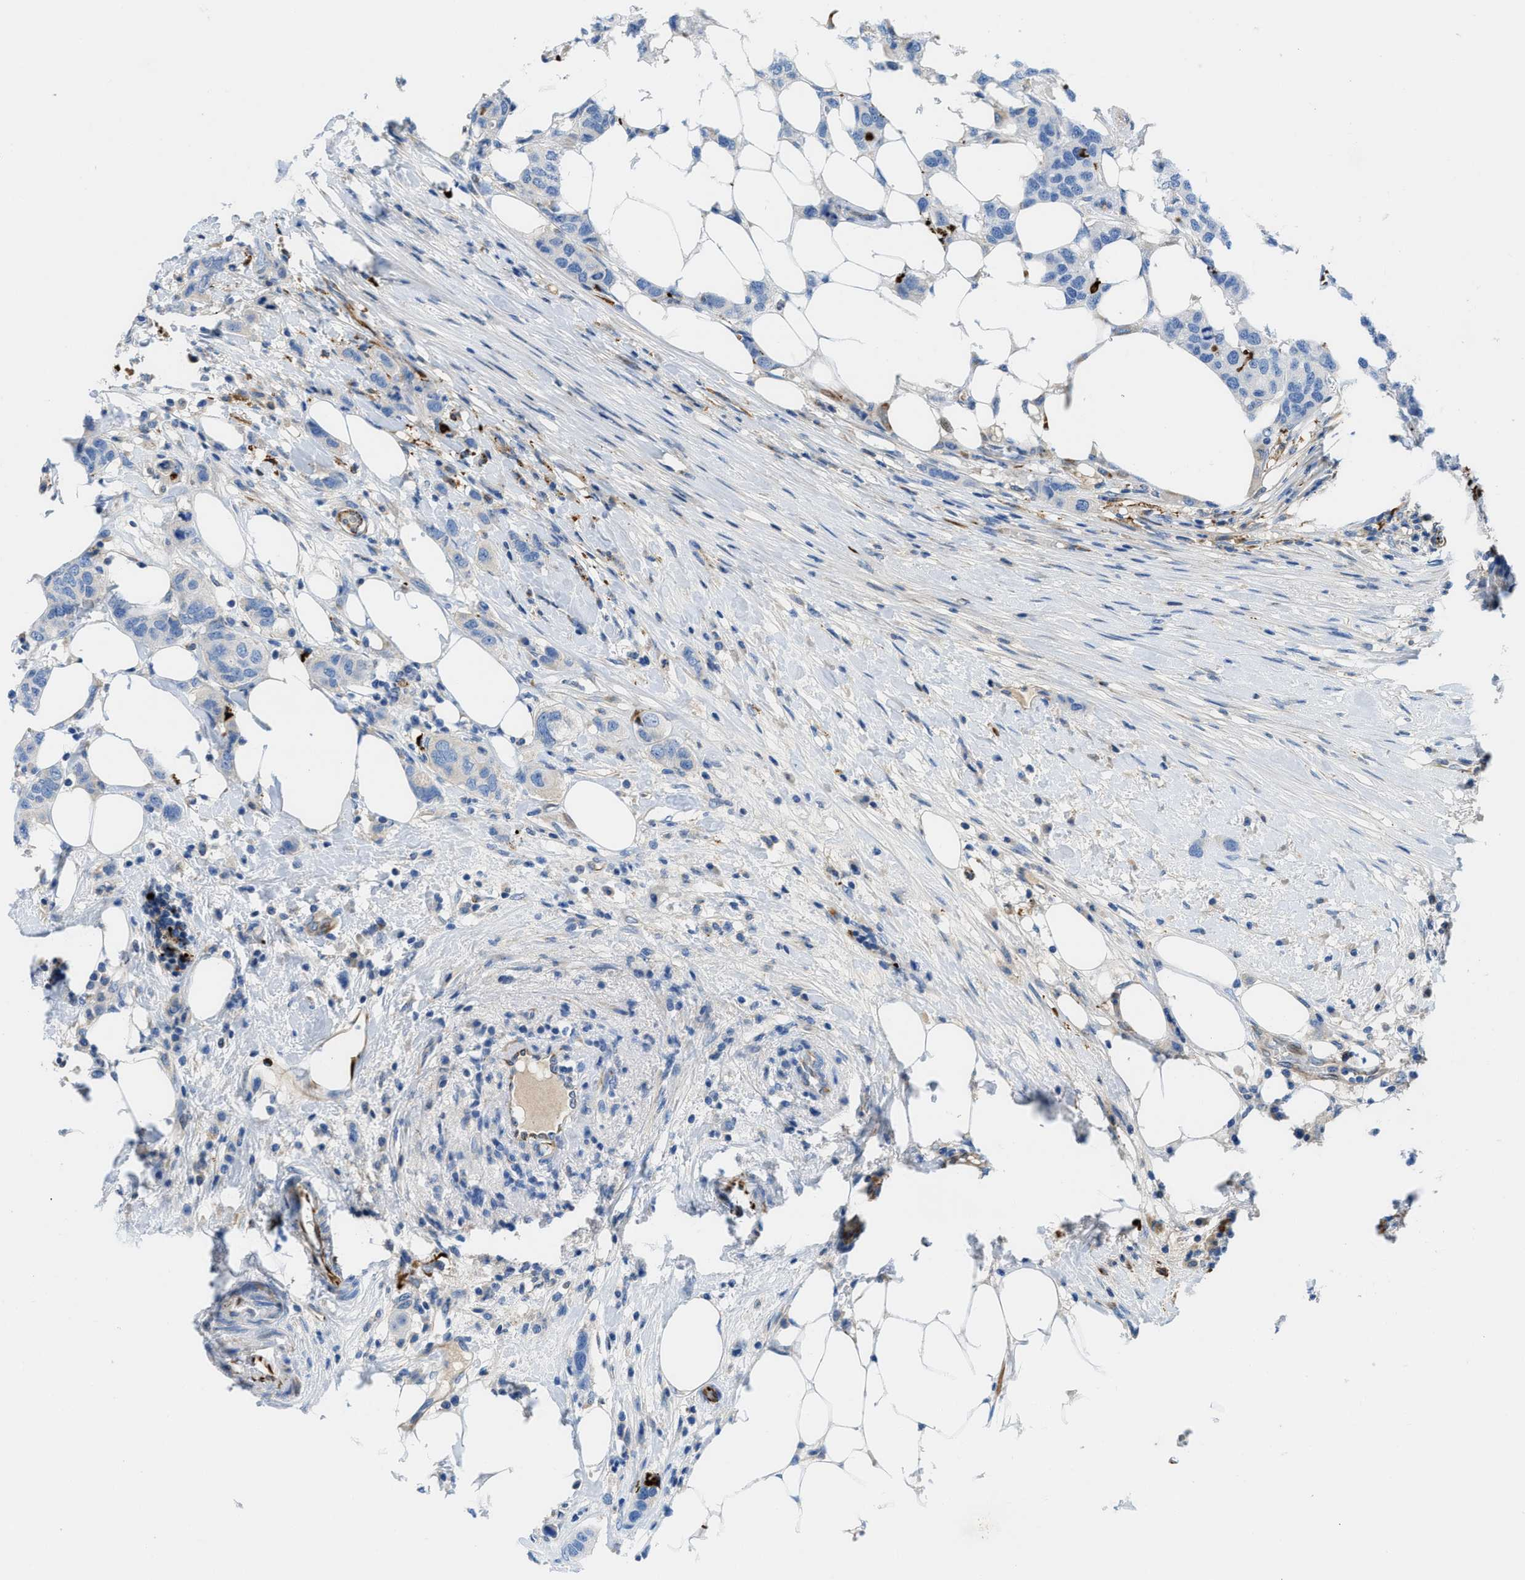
{"staining": {"intensity": "negative", "quantity": "none", "location": "none"}, "tissue": "breast cancer", "cell_type": "Tumor cells", "image_type": "cancer", "snomed": [{"axis": "morphology", "description": "Duct carcinoma"}, {"axis": "topography", "description": "Breast"}], "caption": "Immunohistochemistry photomicrograph of neoplastic tissue: human breast cancer stained with DAB displays no significant protein positivity in tumor cells.", "gene": "XCR1", "patient": {"sex": "female", "age": 50}}